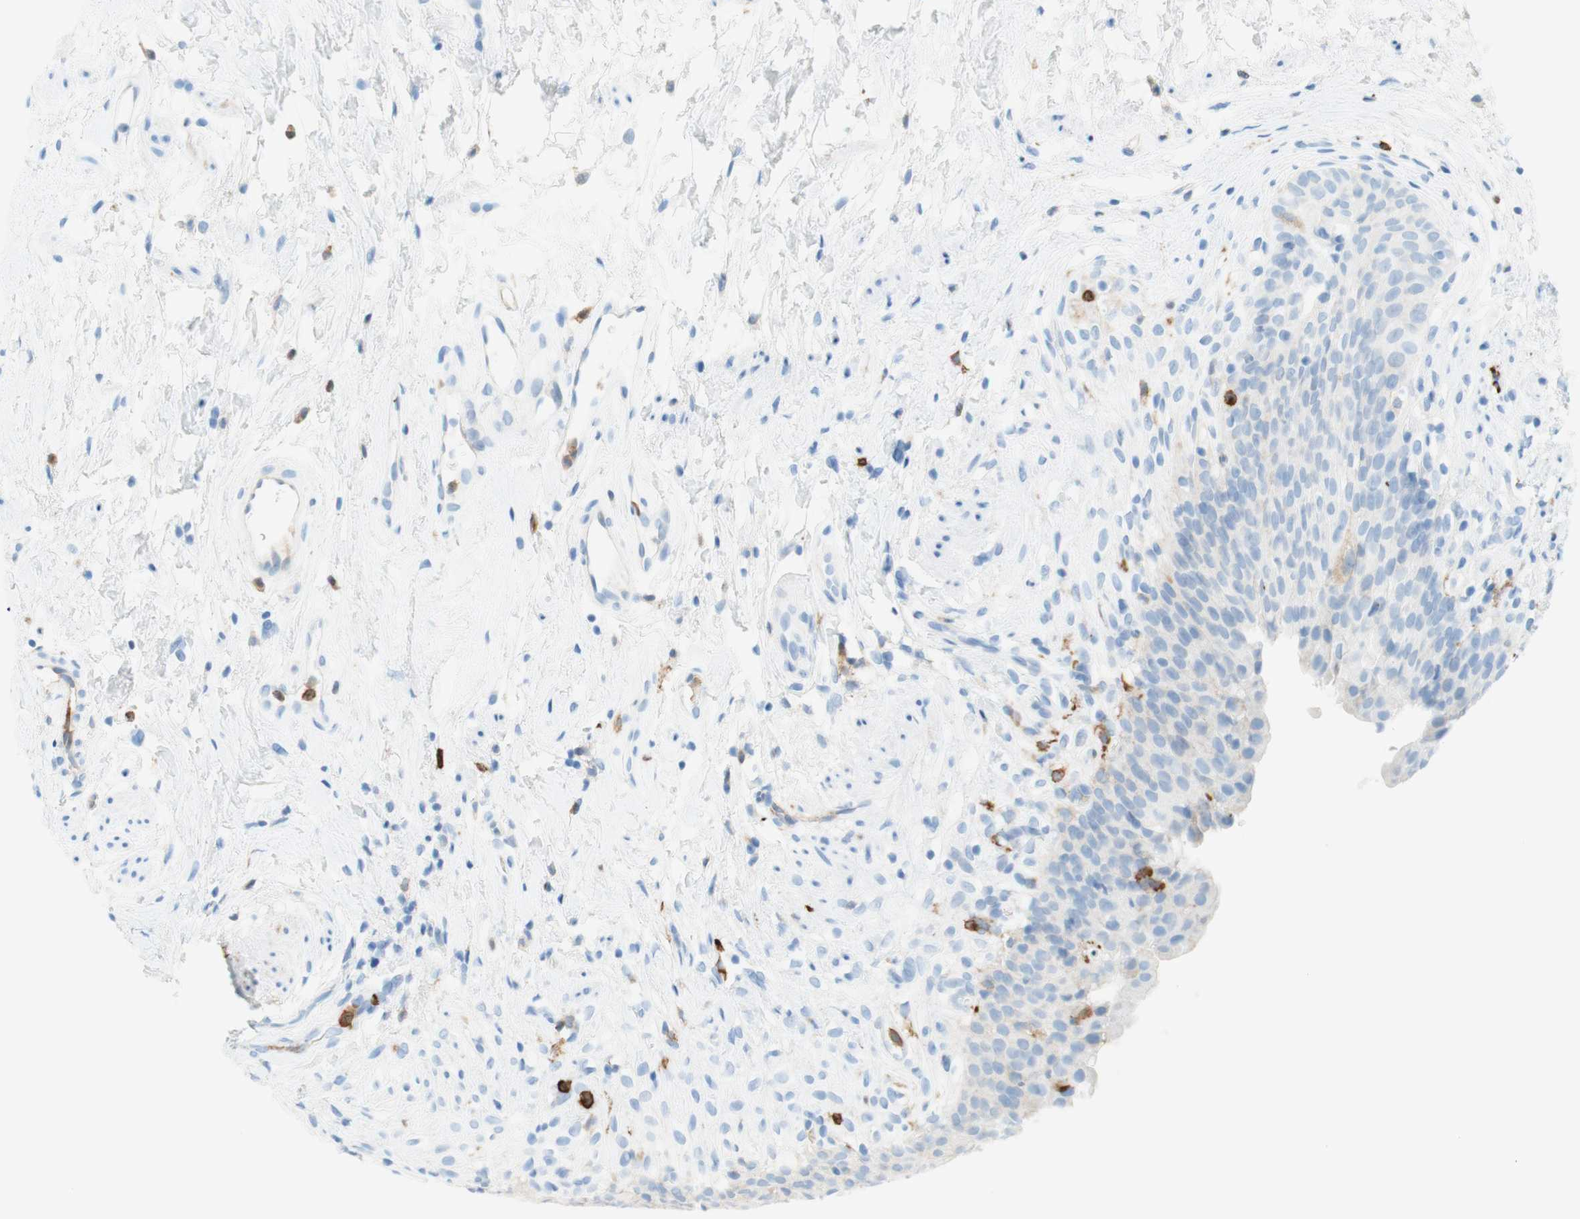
{"staining": {"intensity": "negative", "quantity": "none", "location": "none"}, "tissue": "urinary bladder", "cell_type": "Urothelial cells", "image_type": "normal", "snomed": [{"axis": "morphology", "description": "Normal tissue, NOS"}, {"axis": "topography", "description": "Urinary bladder"}], "caption": "A high-resolution photomicrograph shows immunohistochemistry staining of benign urinary bladder, which displays no significant staining in urothelial cells.", "gene": "STMN1", "patient": {"sex": "female", "age": 79}}